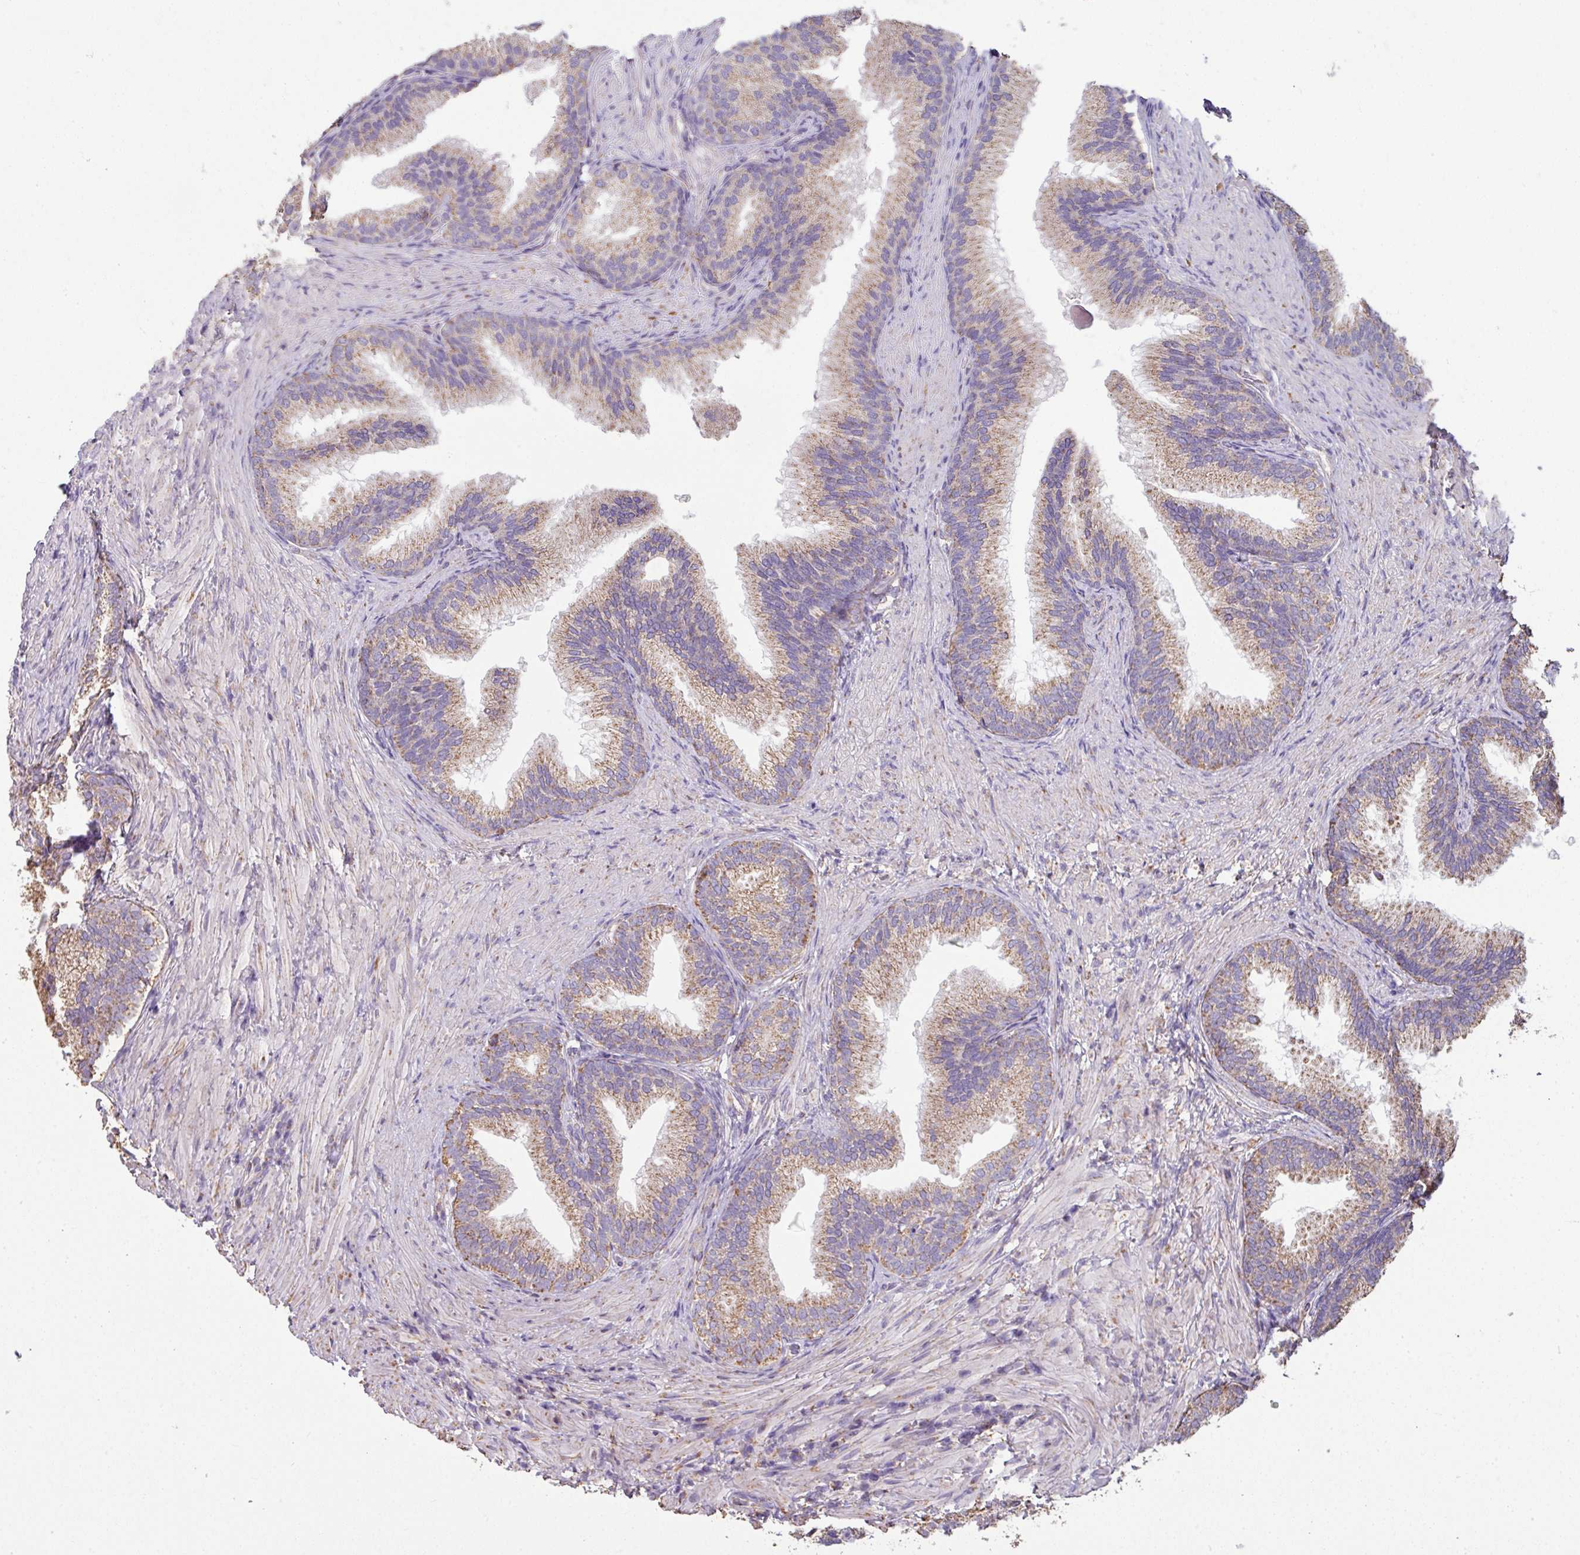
{"staining": {"intensity": "moderate", "quantity": "25%-75%", "location": "cytoplasmic/membranous"}, "tissue": "prostate", "cell_type": "Glandular cells", "image_type": "normal", "snomed": [{"axis": "morphology", "description": "Normal tissue, NOS"}, {"axis": "topography", "description": "Prostate"}], "caption": "A medium amount of moderate cytoplasmic/membranous staining is present in approximately 25%-75% of glandular cells in normal prostate. (IHC, brightfield microscopy, high magnification).", "gene": "PALS2", "patient": {"sex": "male", "age": 76}}